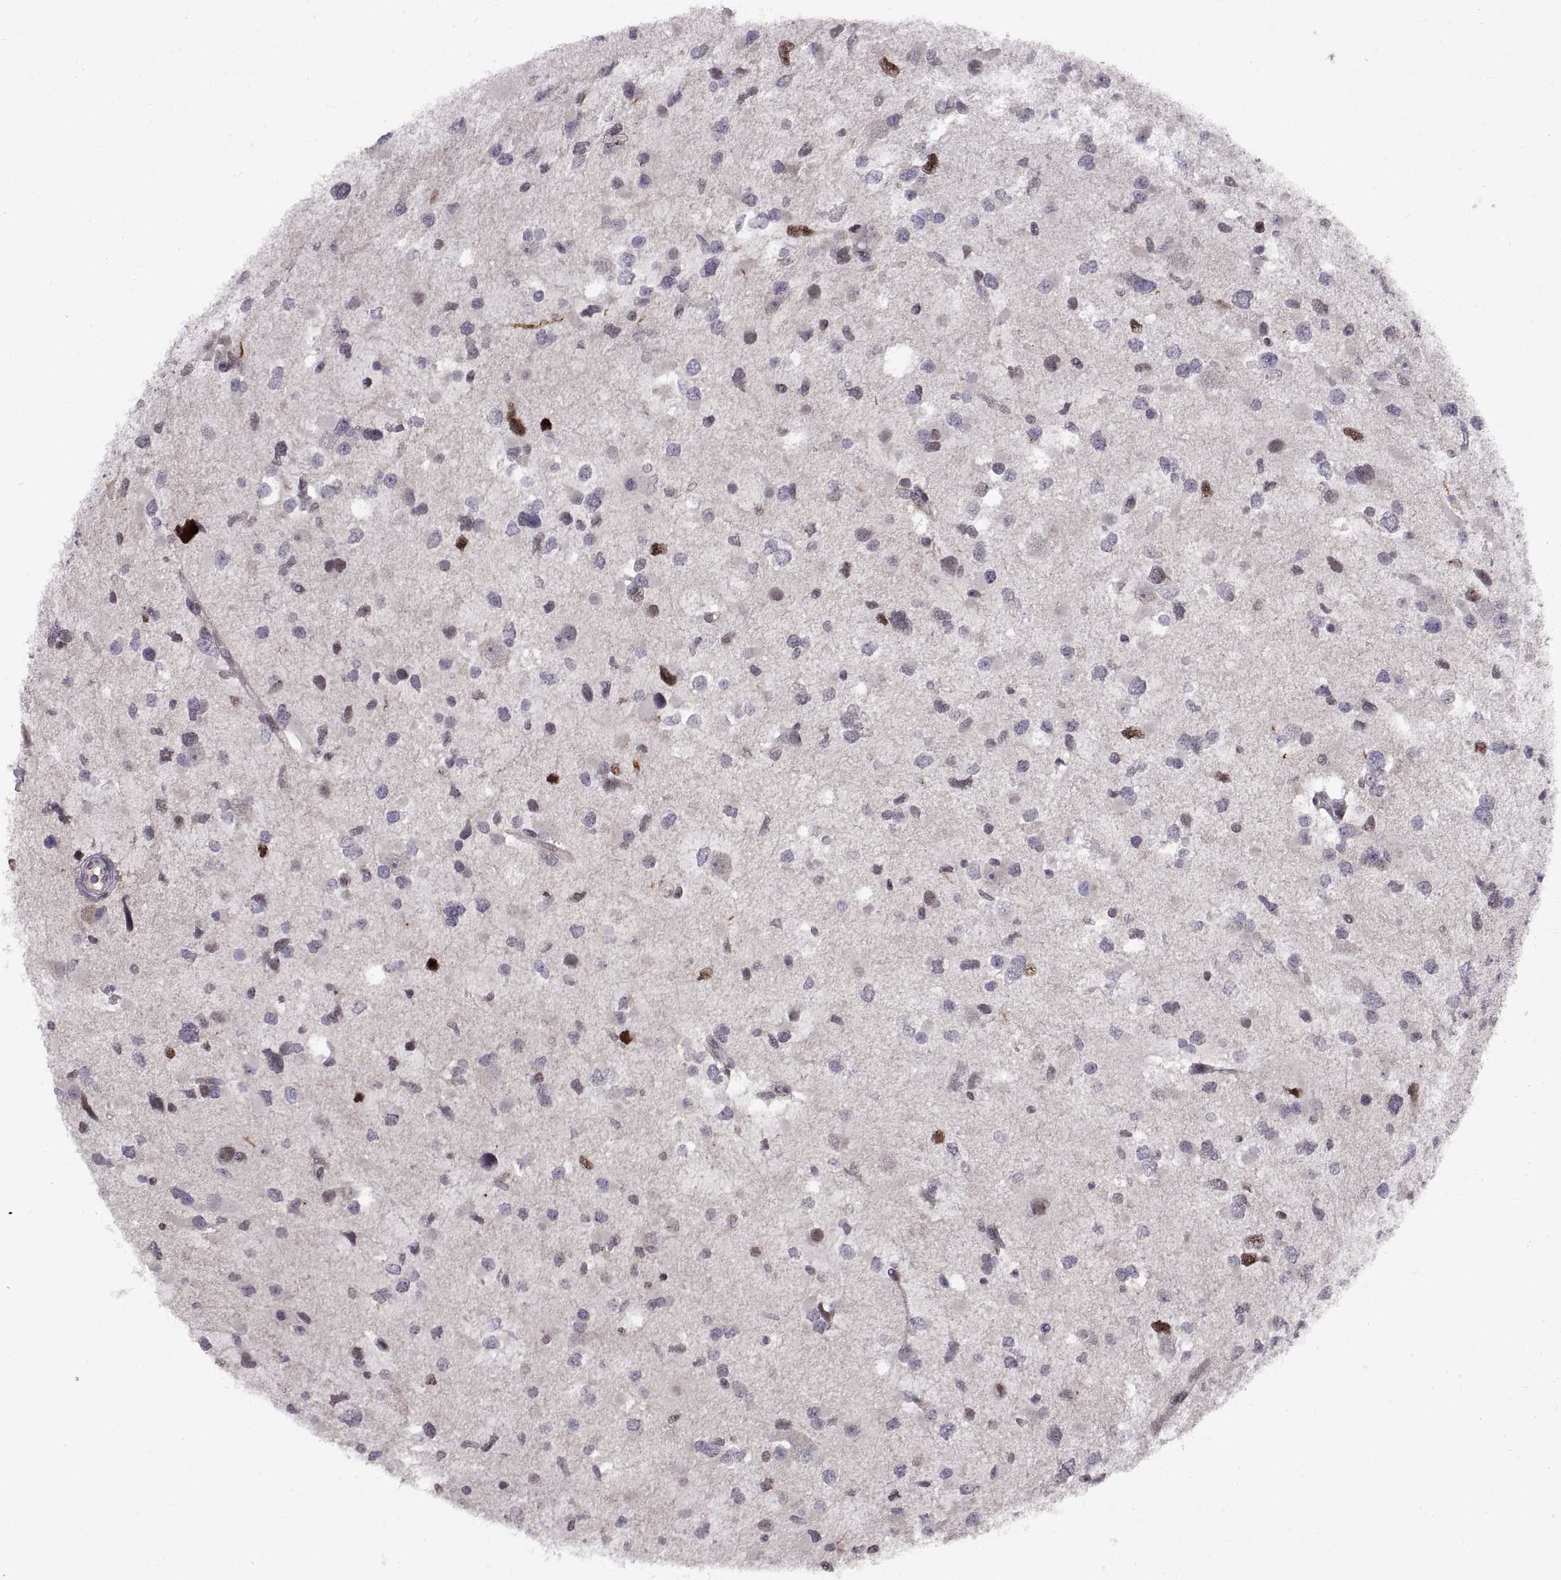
{"staining": {"intensity": "moderate", "quantity": "<25%", "location": "nuclear"}, "tissue": "glioma", "cell_type": "Tumor cells", "image_type": "cancer", "snomed": [{"axis": "morphology", "description": "Glioma, malignant, Low grade"}, {"axis": "topography", "description": "Brain"}], "caption": "Glioma stained with IHC displays moderate nuclear positivity in about <25% of tumor cells.", "gene": "CHFR", "patient": {"sex": "female", "age": 32}}